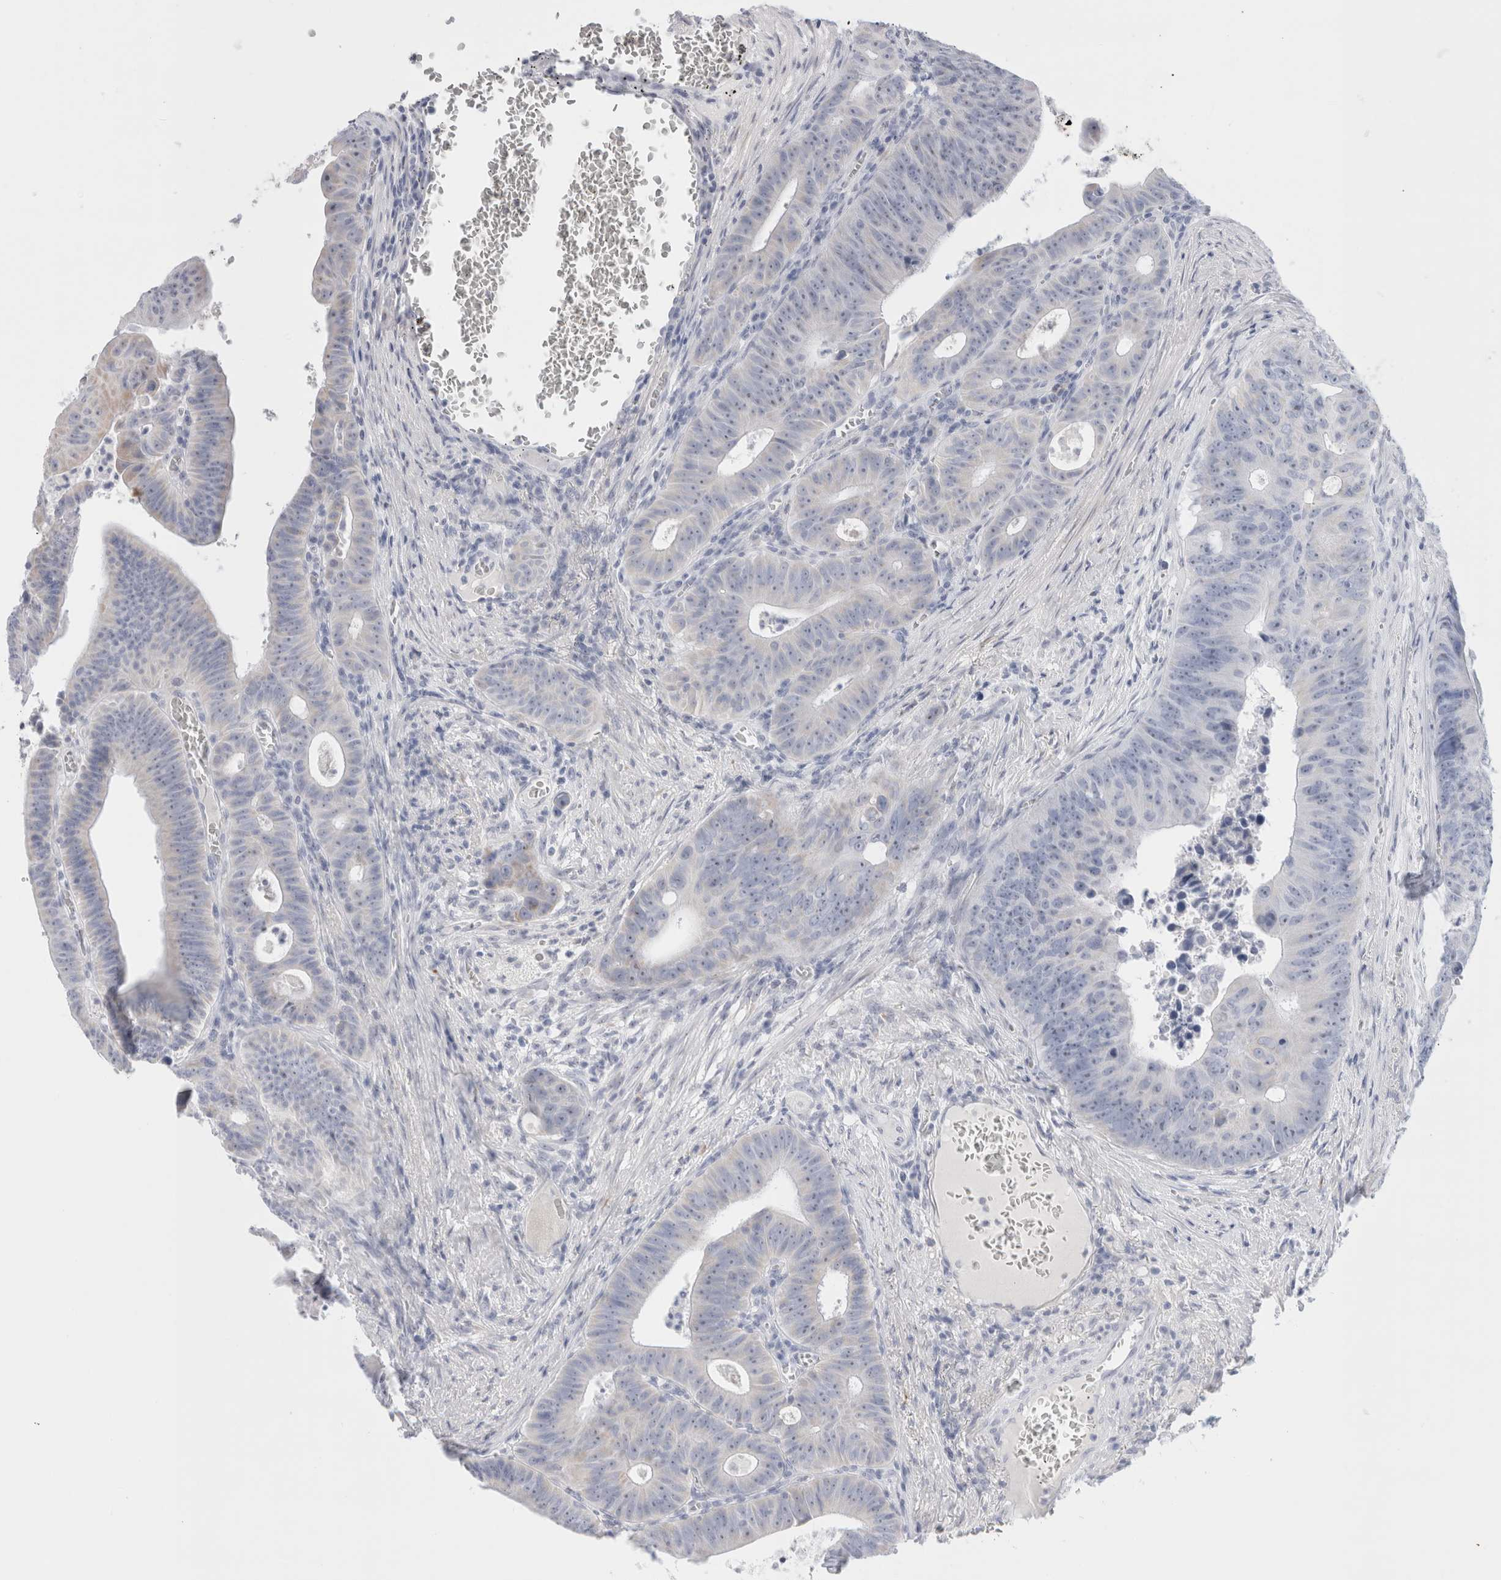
{"staining": {"intensity": "negative", "quantity": "none", "location": "none"}, "tissue": "colorectal cancer", "cell_type": "Tumor cells", "image_type": "cancer", "snomed": [{"axis": "morphology", "description": "Adenocarcinoma, NOS"}, {"axis": "topography", "description": "Colon"}], "caption": "Human colorectal cancer stained for a protein using immunohistochemistry (IHC) reveals no positivity in tumor cells.", "gene": "MUC15", "patient": {"sex": "male", "age": 87}}